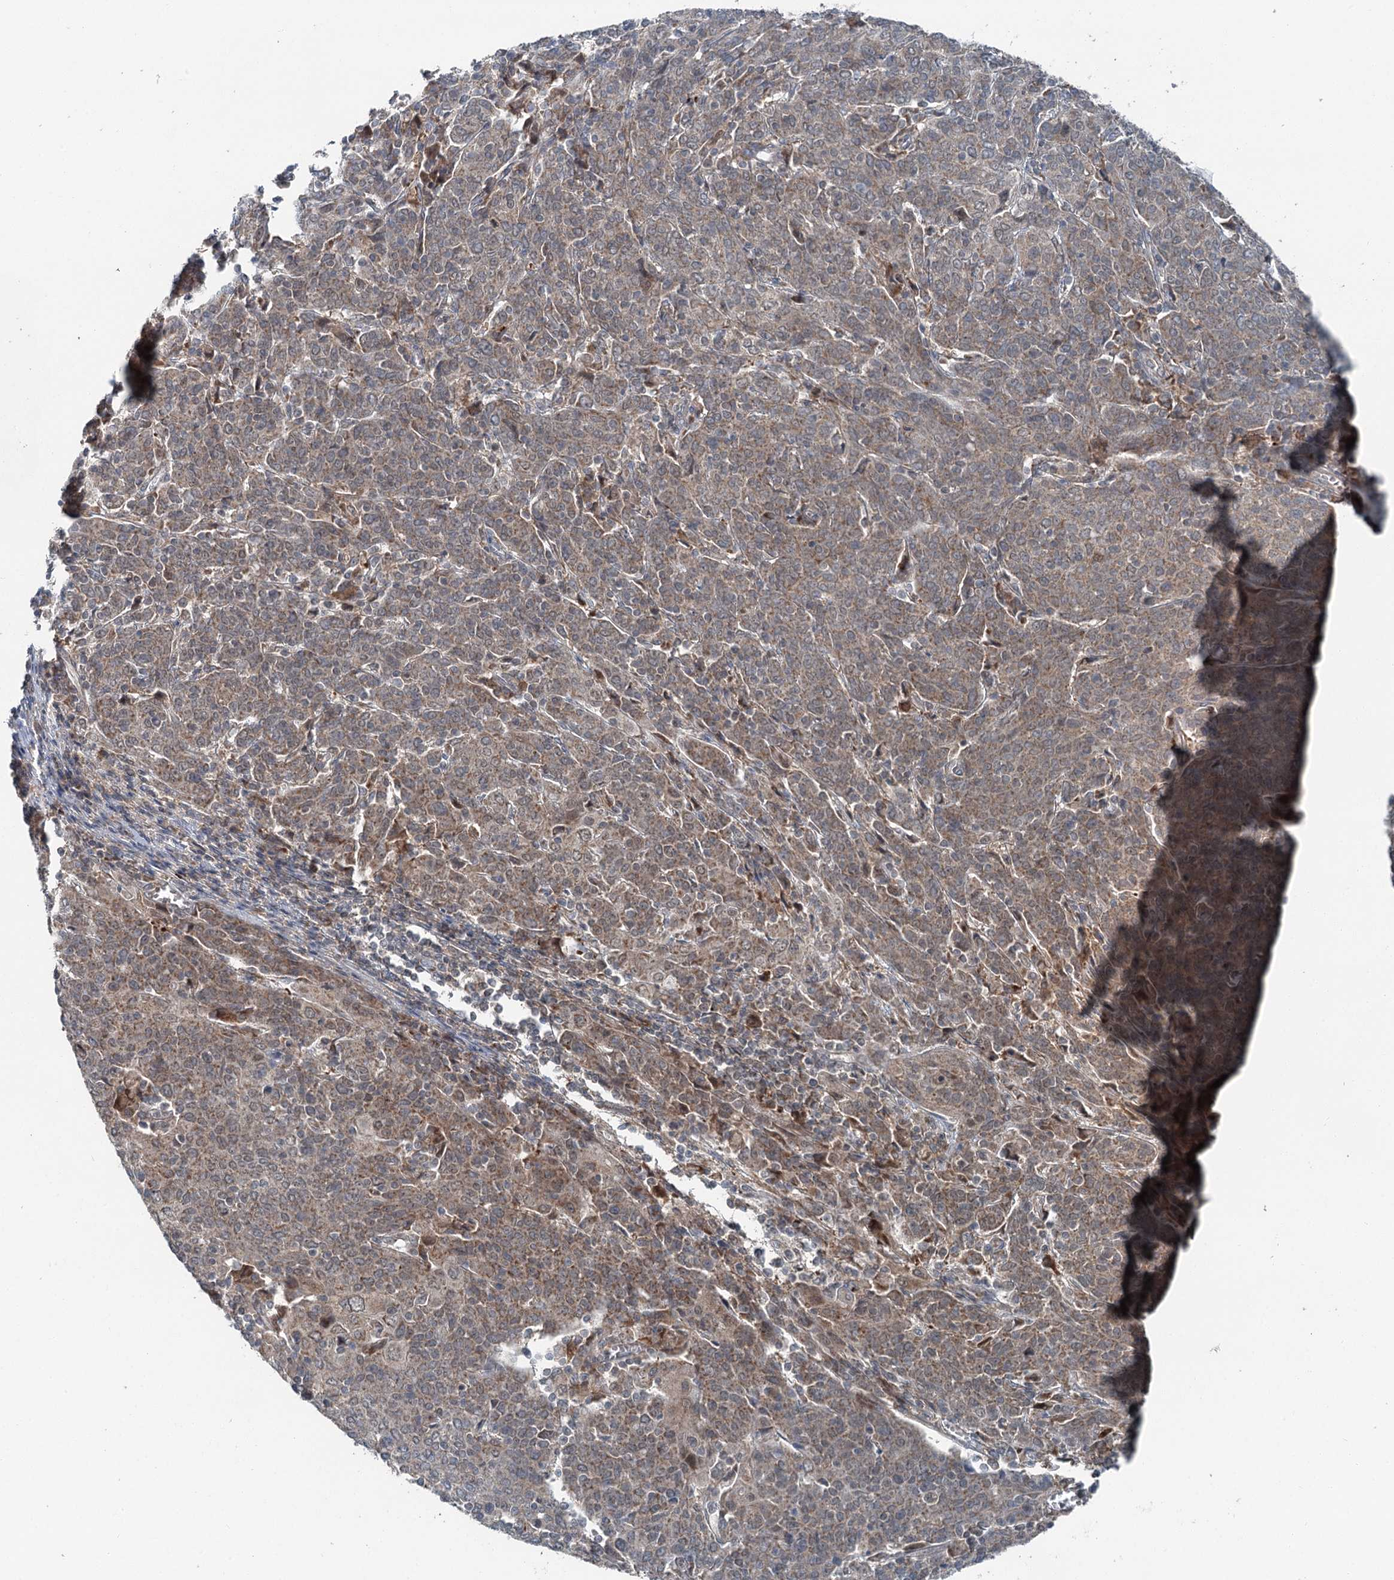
{"staining": {"intensity": "moderate", "quantity": ">75%", "location": "cytoplasmic/membranous"}, "tissue": "cervical cancer", "cell_type": "Tumor cells", "image_type": "cancer", "snomed": [{"axis": "morphology", "description": "Squamous cell carcinoma, NOS"}, {"axis": "topography", "description": "Cervix"}], "caption": "A photomicrograph showing moderate cytoplasmic/membranous expression in about >75% of tumor cells in cervical squamous cell carcinoma, as visualized by brown immunohistochemical staining.", "gene": "WAPL", "patient": {"sex": "female", "age": 67}}